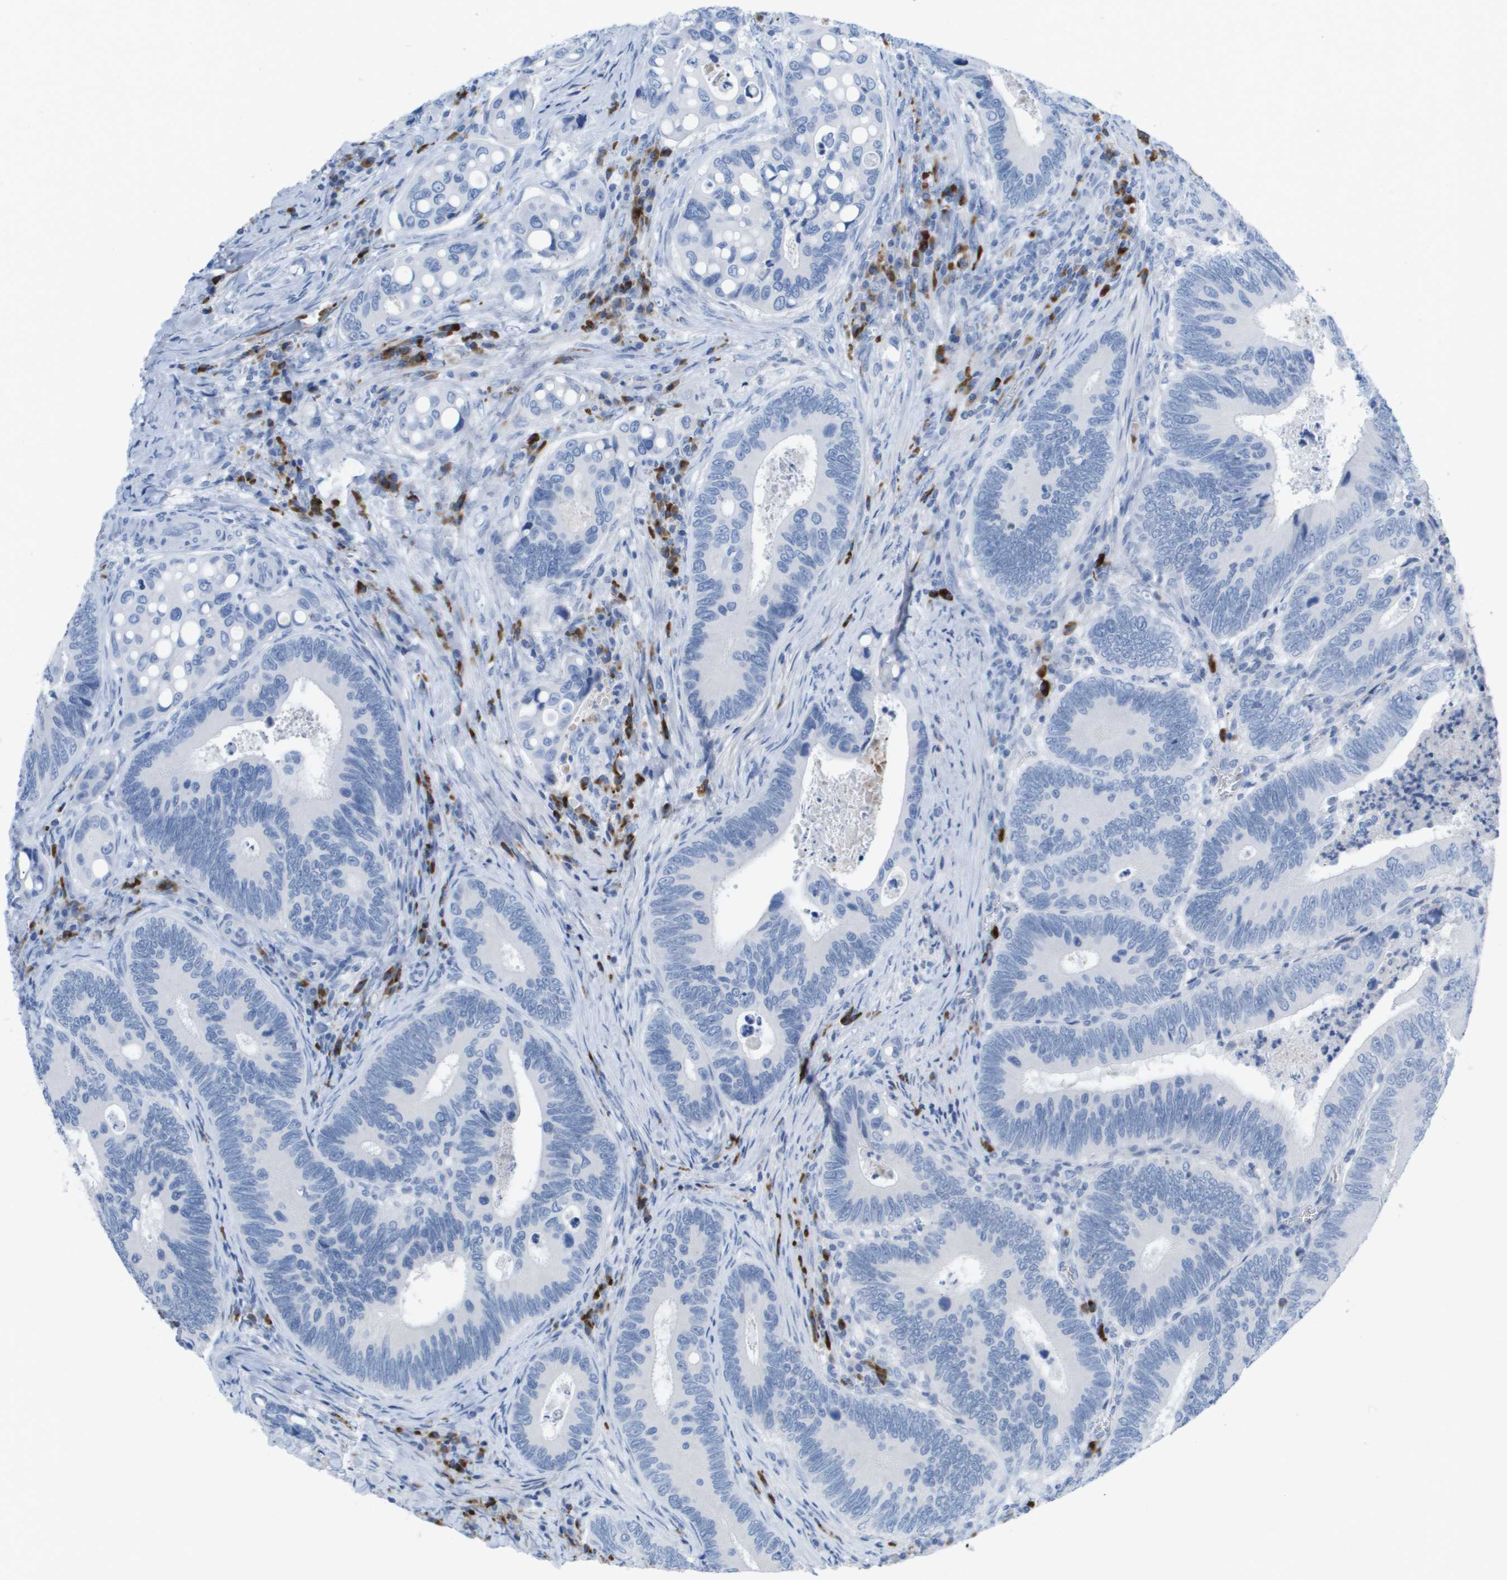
{"staining": {"intensity": "negative", "quantity": "none", "location": "none"}, "tissue": "colorectal cancer", "cell_type": "Tumor cells", "image_type": "cancer", "snomed": [{"axis": "morphology", "description": "Inflammation, NOS"}, {"axis": "morphology", "description": "Adenocarcinoma, NOS"}, {"axis": "topography", "description": "Colon"}], "caption": "Immunohistochemical staining of human colorectal cancer shows no significant positivity in tumor cells. (DAB immunohistochemistry with hematoxylin counter stain).", "gene": "GPR18", "patient": {"sex": "male", "age": 72}}